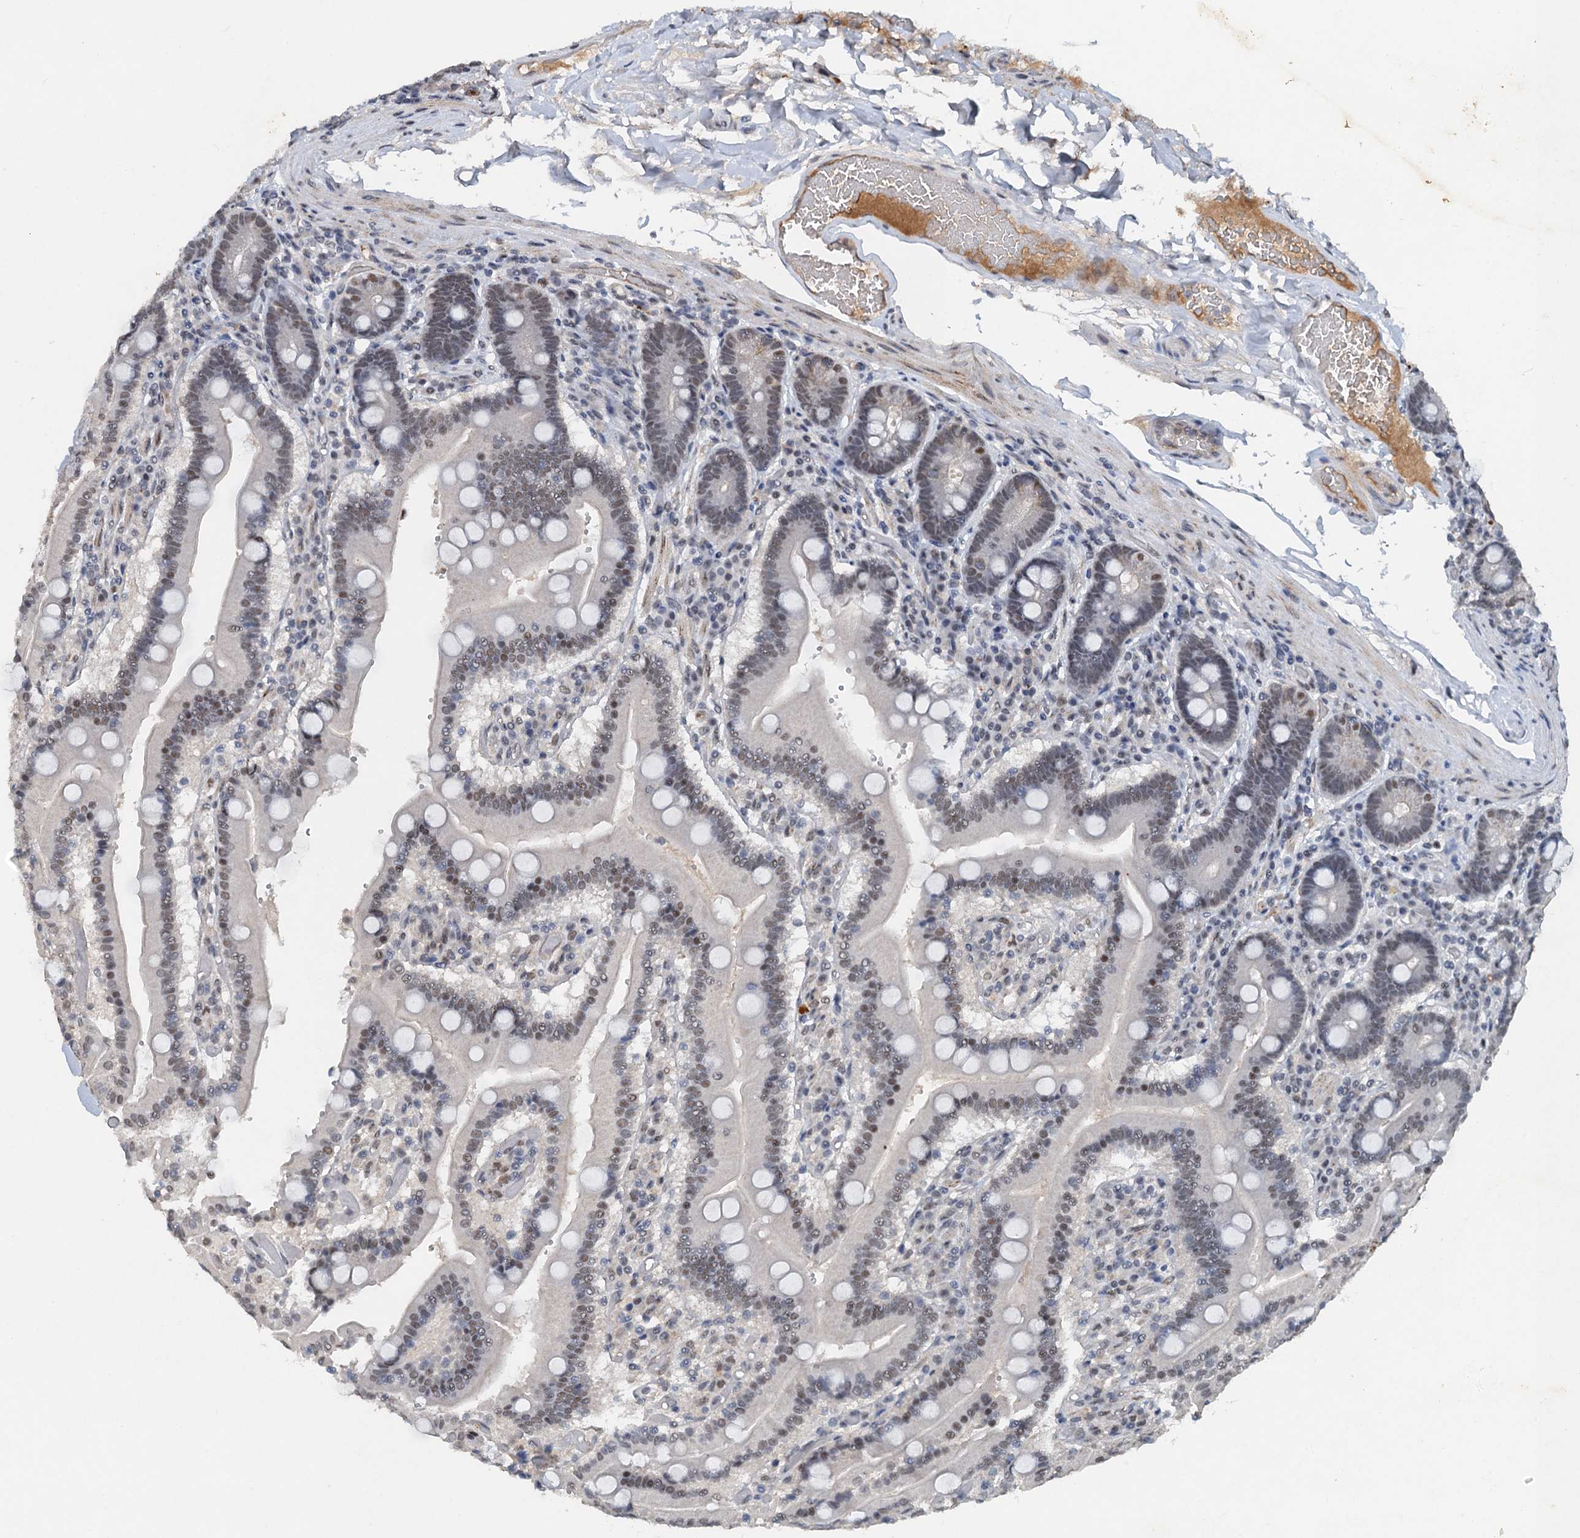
{"staining": {"intensity": "moderate", "quantity": "25%-75%", "location": "nuclear"}, "tissue": "duodenum", "cell_type": "Glandular cells", "image_type": "normal", "snomed": [{"axis": "morphology", "description": "Normal tissue, NOS"}, {"axis": "topography", "description": "Duodenum"}], "caption": "High-power microscopy captured an immunohistochemistry (IHC) histopathology image of unremarkable duodenum, revealing moderate nuclear positivity in approximately 25%-75% of glandular cells. (Stains: DAB in brown, nuclei in blue, Microscopy: brightfield microscopy at high magnification).", "gene": "CSTF3", "patient": {"sex": "female", "age": 62}}